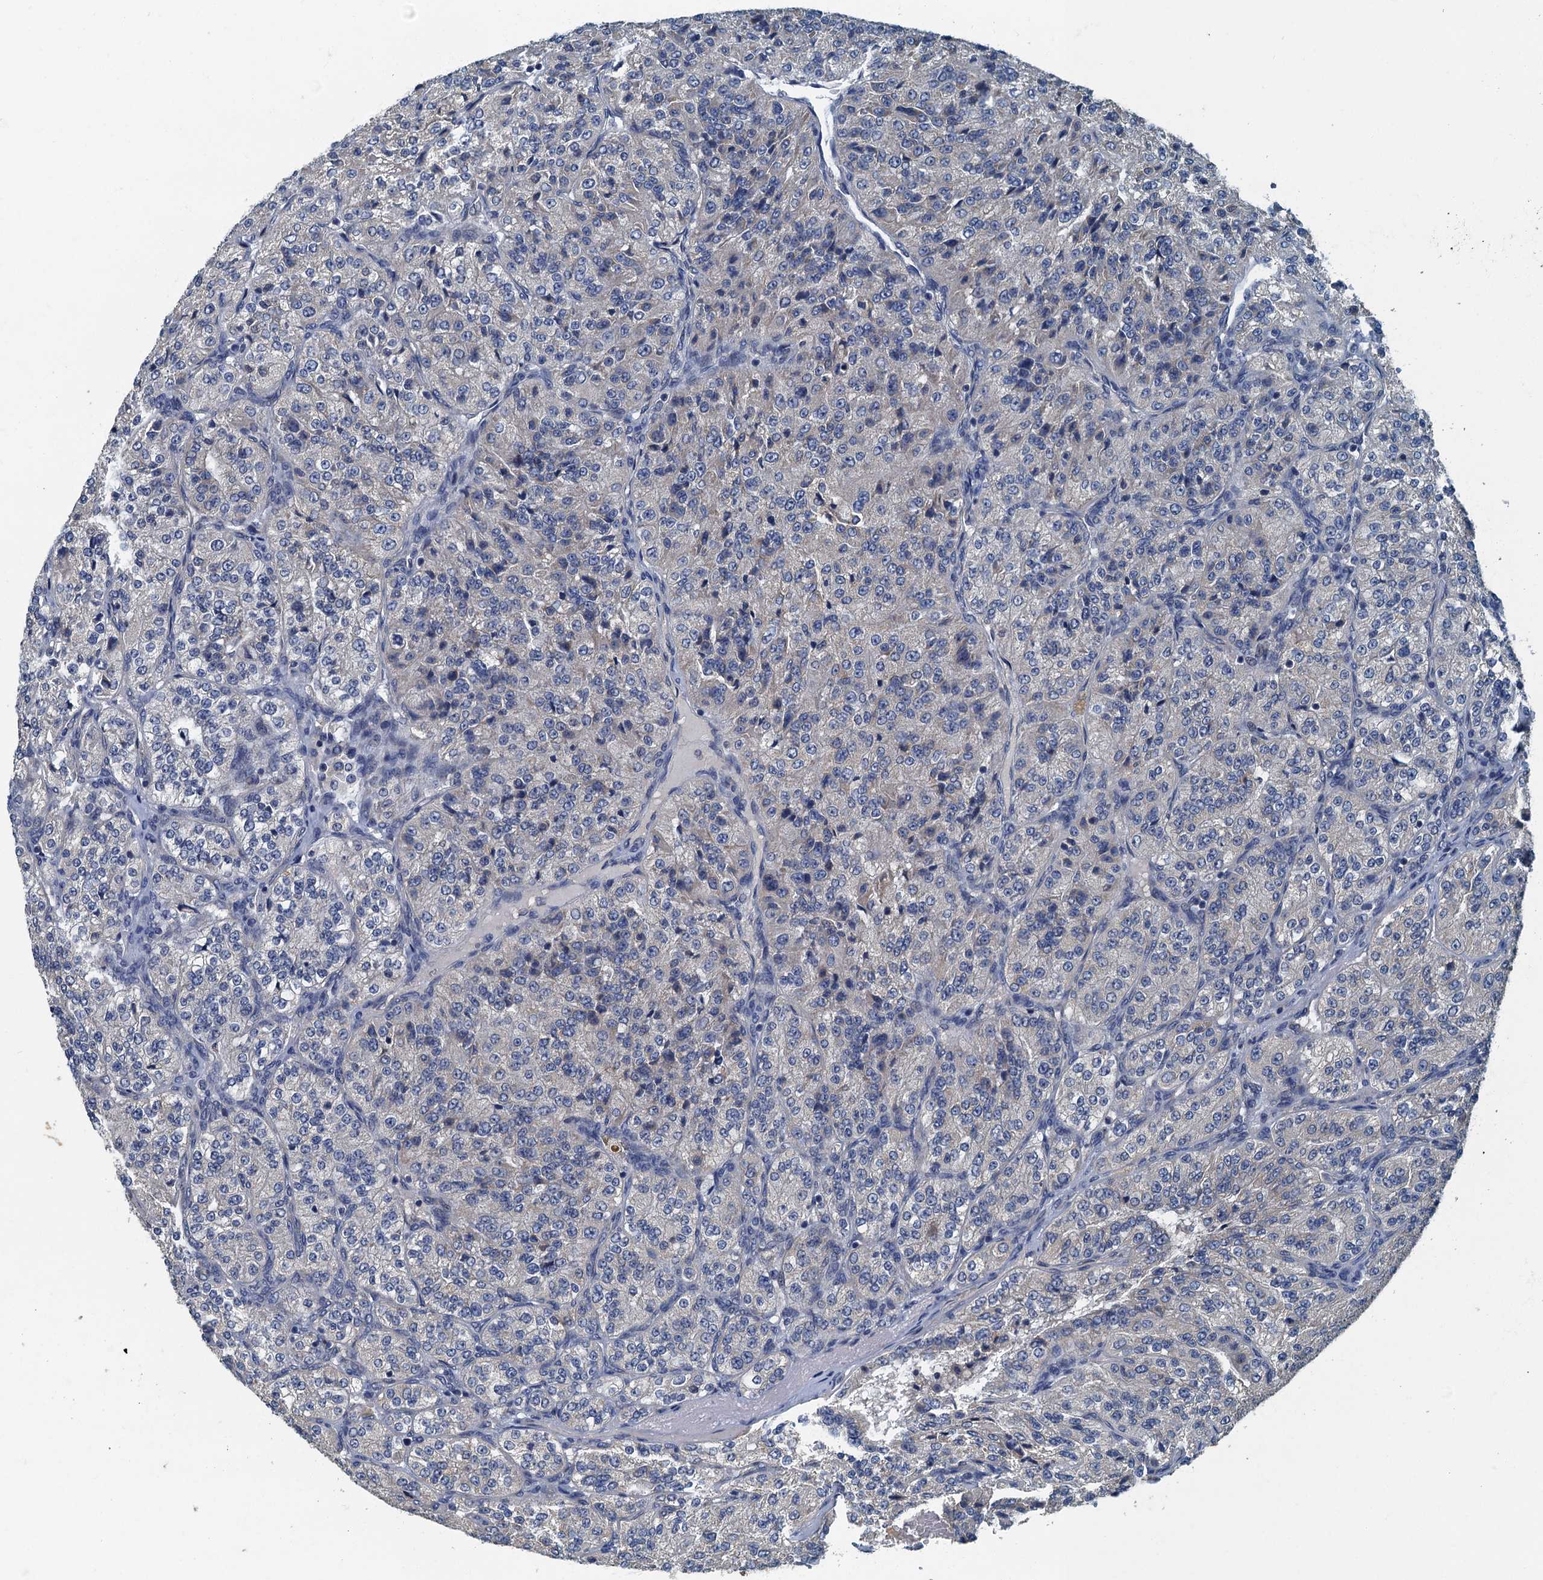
{"staining": {"intensity": "negative", "quantity": "none", "location": "none"}, "tissue": "renal cancer", "cell_type": "Tumor cells", "image_type": "cancer", "snomed": [{"axis": "morphology", "description": "Adenocarcinoma, NOS"}, {"axis": "topography", "description": "Kidney"}], "caption": "This is an immunohistochemistry histopathology image of human renal cancer (adenocarcinoma). There is no staining in tumor cells.", "gene": "DDX49", "patient": {"sex": "female", "age": 63}}